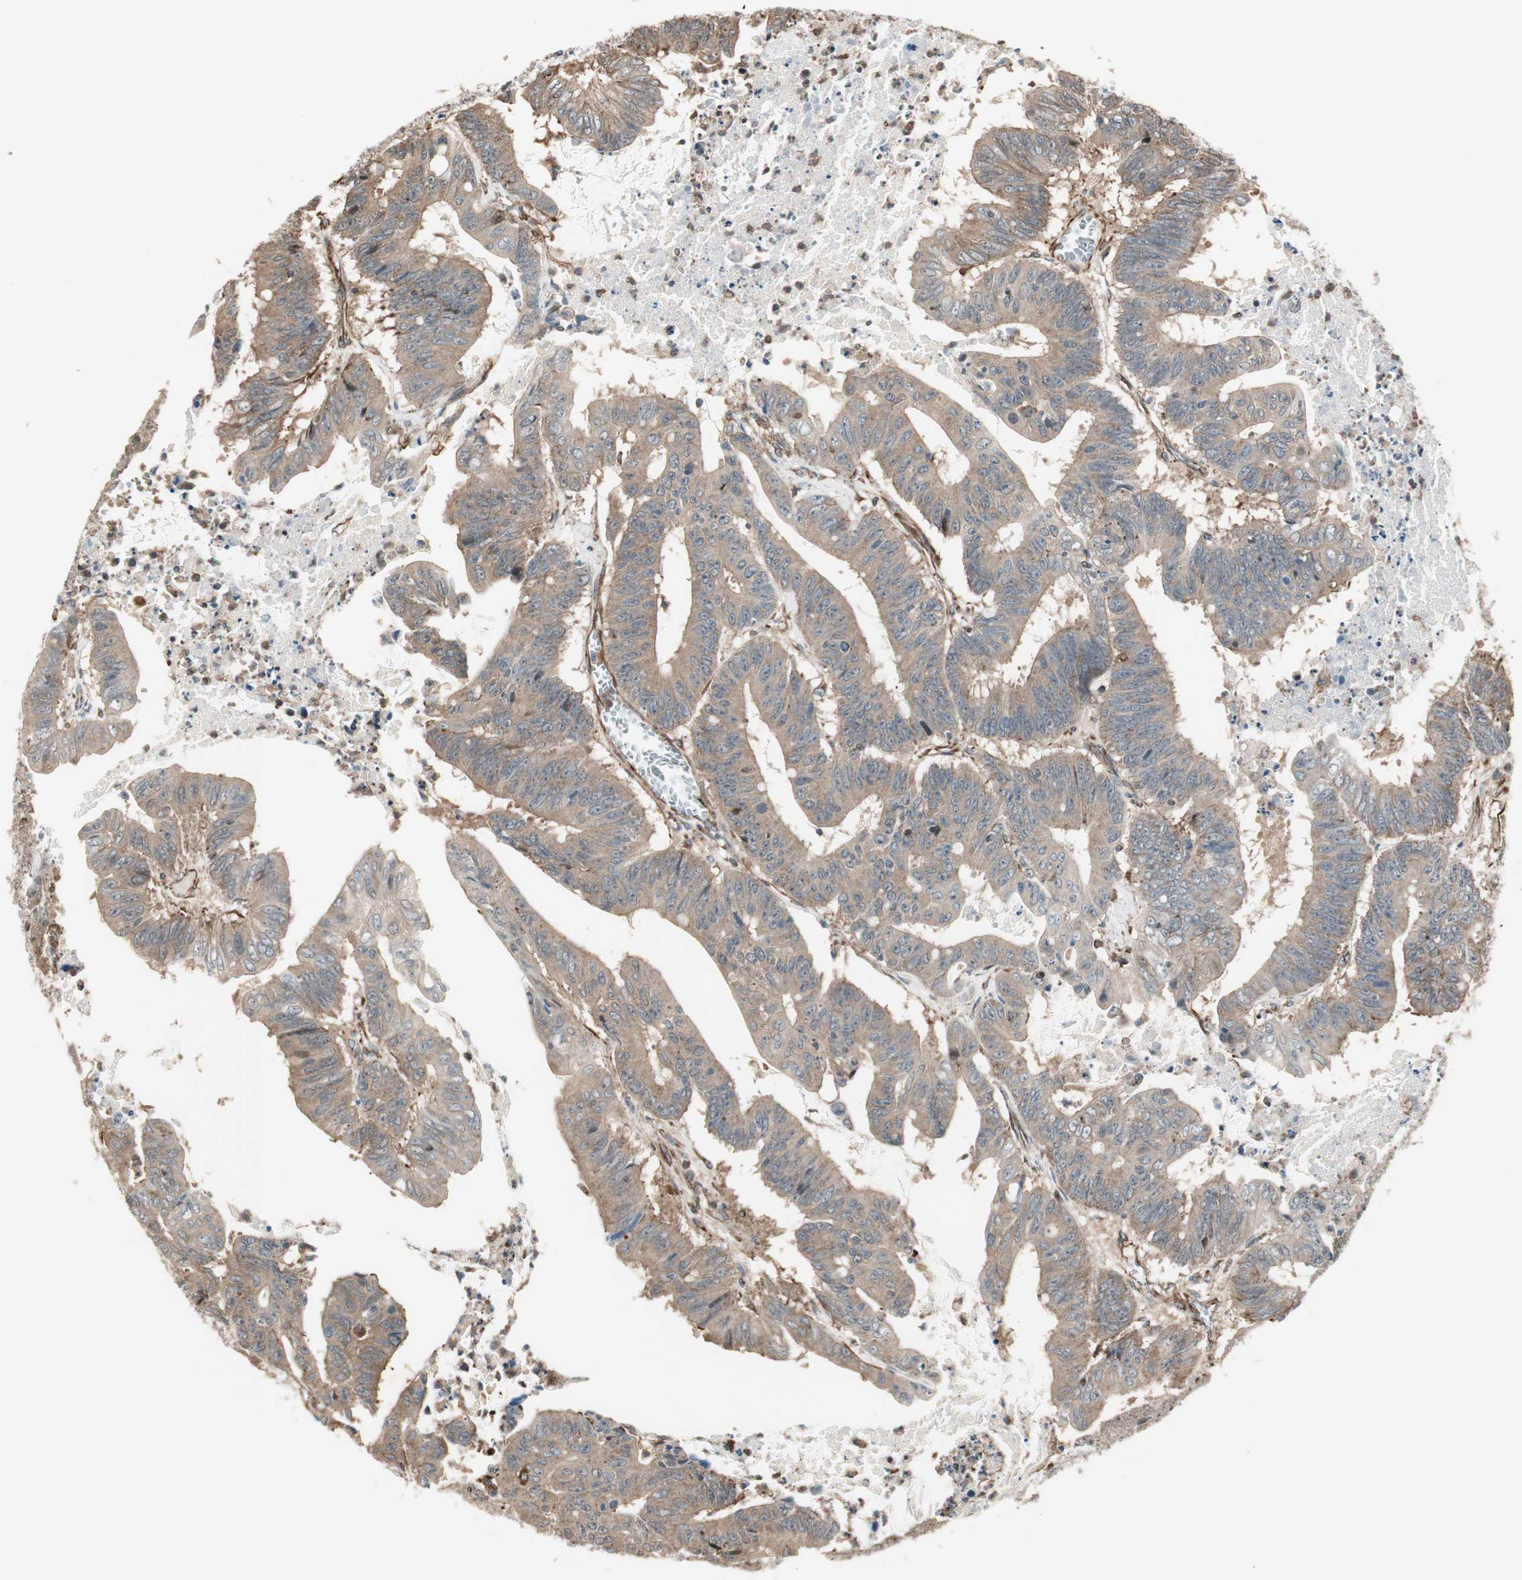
{"staining": {"intensity": "weak", "quantity": ">75%", "location": "cytoplasmic/membranous"}, "tissue": "colorectal cancer", "cell_type": "Tumor cells", "image_type": "cancer", "snomed": [{"axis": "morphology", "description": "Adenocarcinoma, NOS"}, {"axis": "topography", "description": "Colon"}], "caption": "About >75% of tumor cells in colorectal cancer reveal weak cytoplasmic/membranous protein expression as visualized by brown immunohistochemical staining.", "gene": "MAD2L2", "patient": {"sex": "male", "age": 45}}